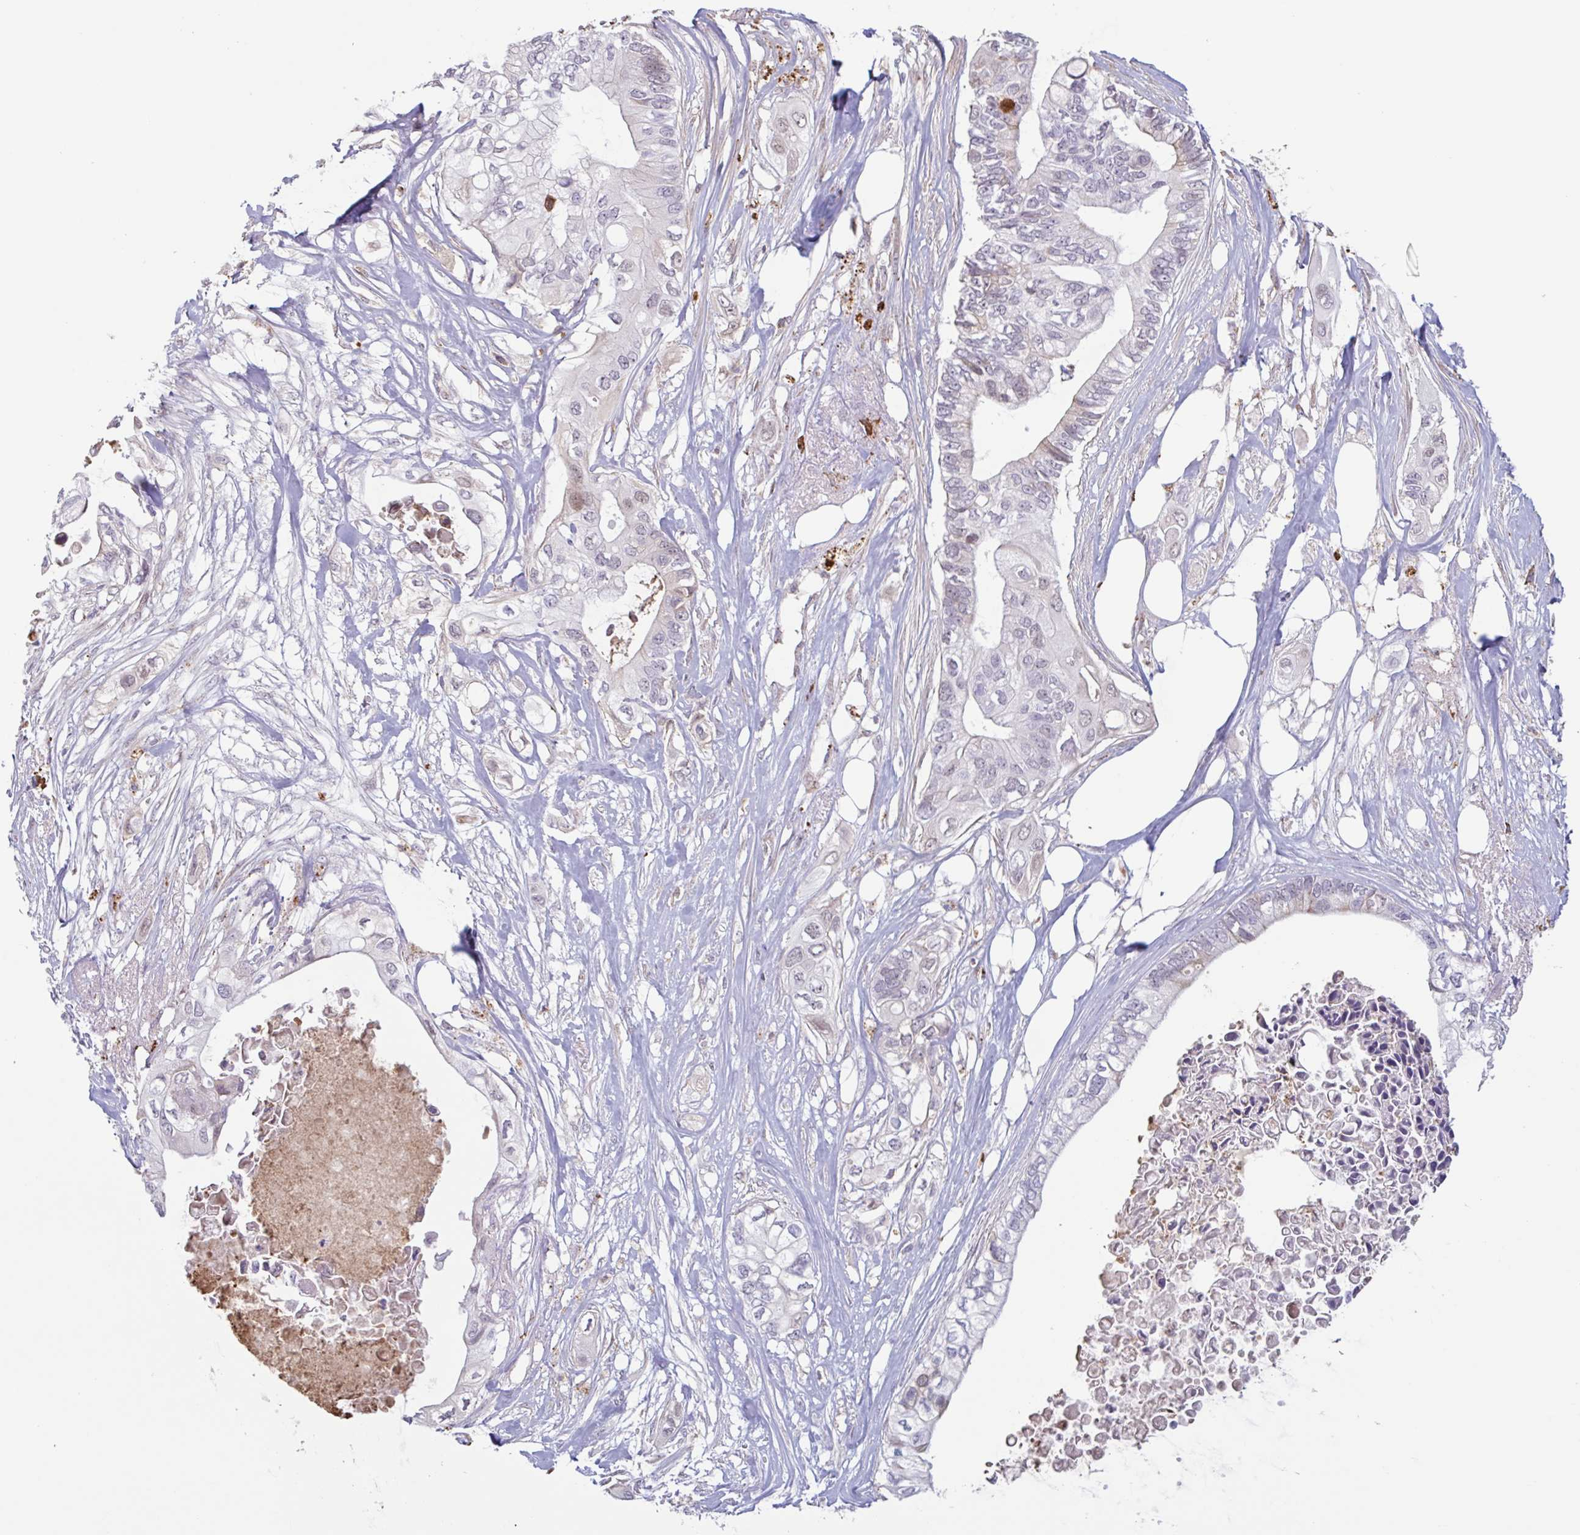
{"staining": {"intensity": "weak", "quantity": "<25%", "location": "nuclear"}, "tissue": "pancreatic cancer", "cell_type": "Tumor cells", "image_type": "cancer", "snomed": [{"axis": "morphology", "description": "Adenocarcinoma, NOS"}, {"axis": "topography", "description": "Pancreas"}], "caption": "Immunohistochemical staining of pancreatic cancer demonstrates no significant expression in tumor cells.", "gene": "TAF1D", "patient": {"sex": "female", "age": 63}}